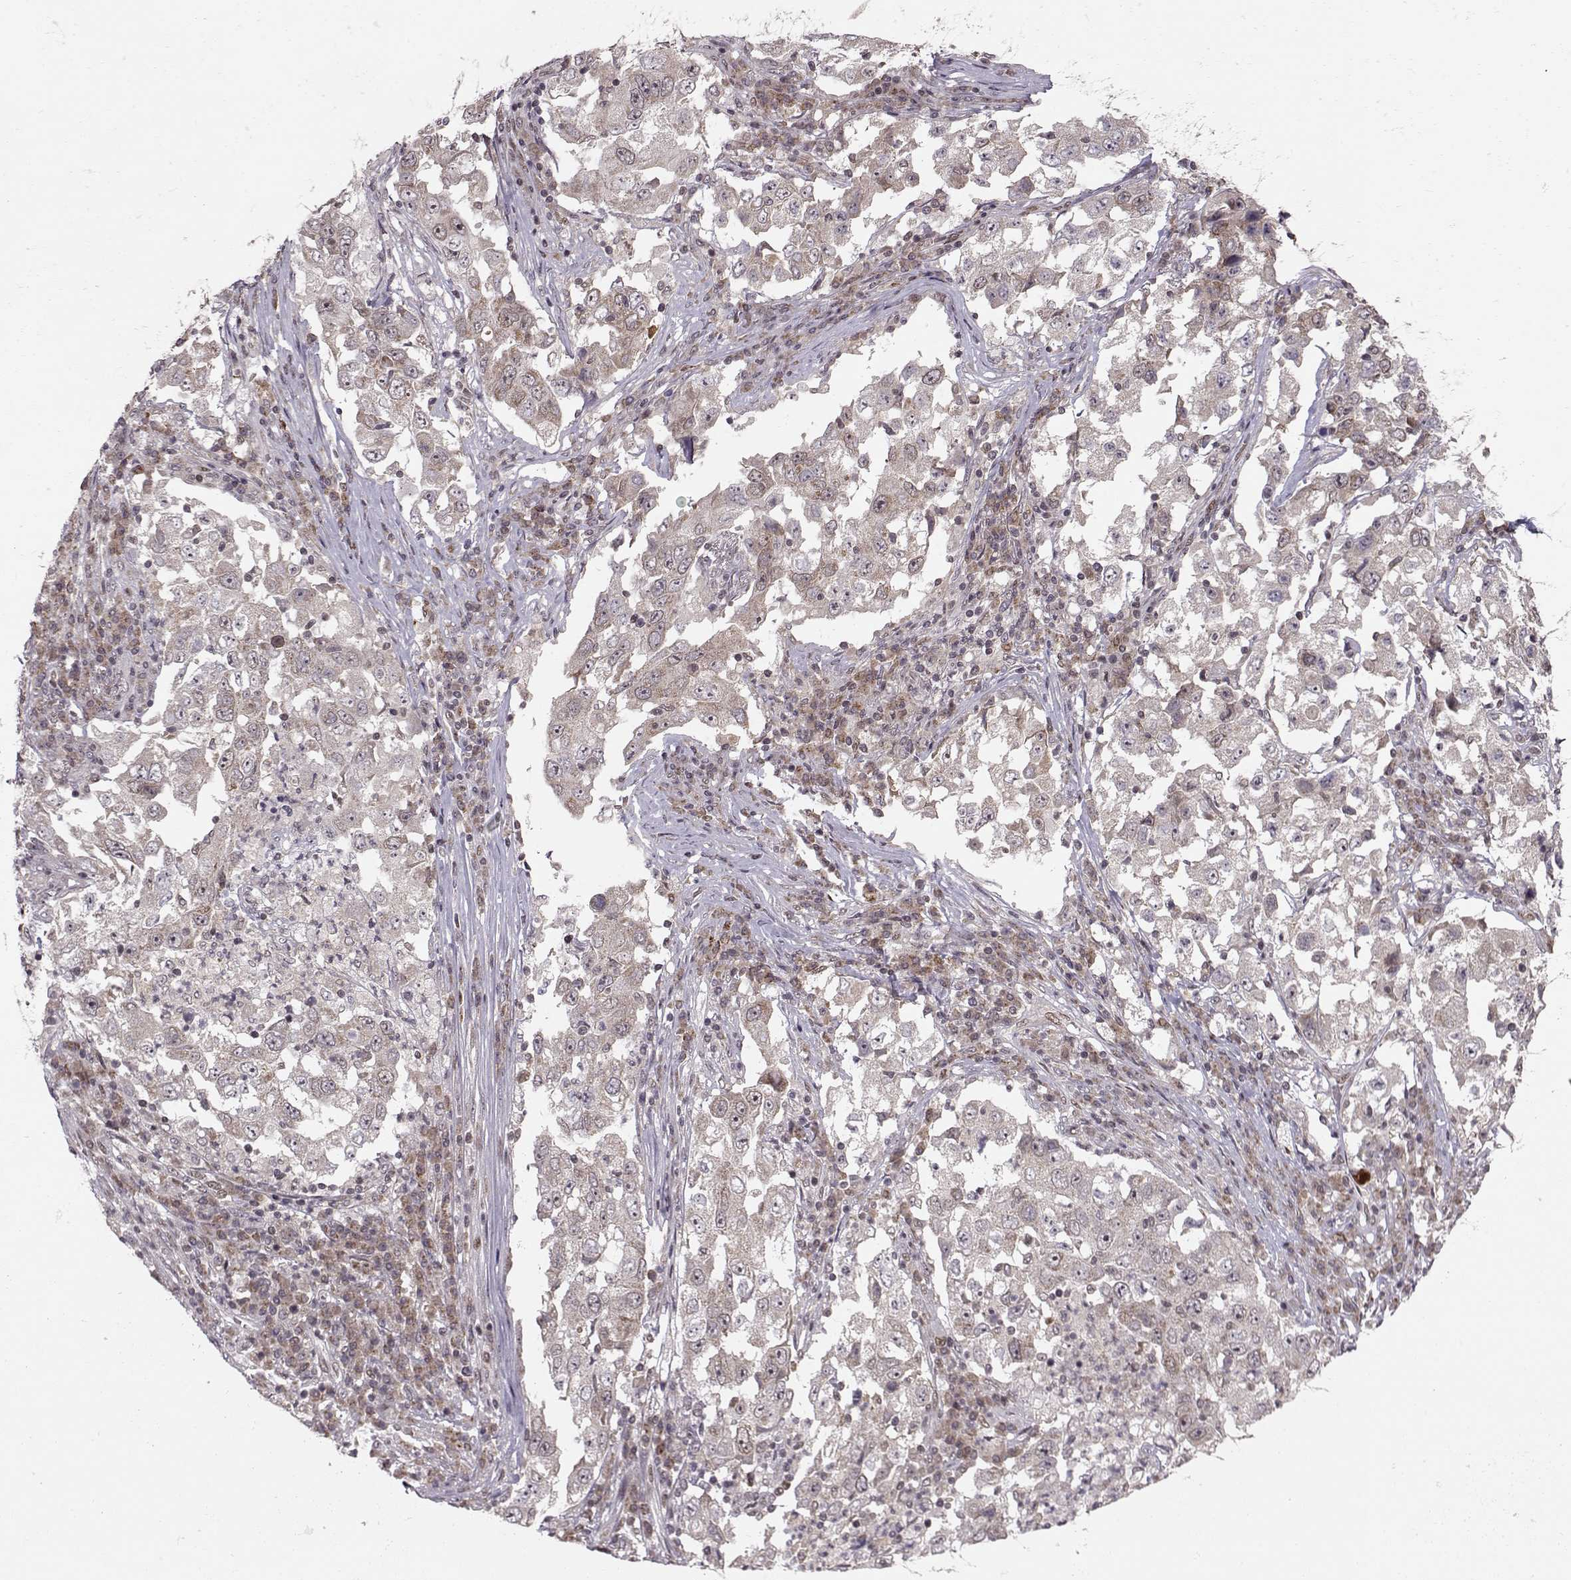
{"staining": {"intensity": "weak", "quantity": "<25%", "location": "cytoplasmic/membranous"}, "tissue": "lung cancer", "cell_type": "Tumor cells", "image_type": "cancer", "snomed": [{"axis": "morphology", "description": "Adenocarcinoma, NOS"}, {"axis": "topography", "description": "Lung"}], "caption": "Lung cancer stained for a protein using immunohistochemistry (IHC) displays no staining tumor cells.", "gene": "RAI1", "patient": {"sex": "male", "age": 73}}